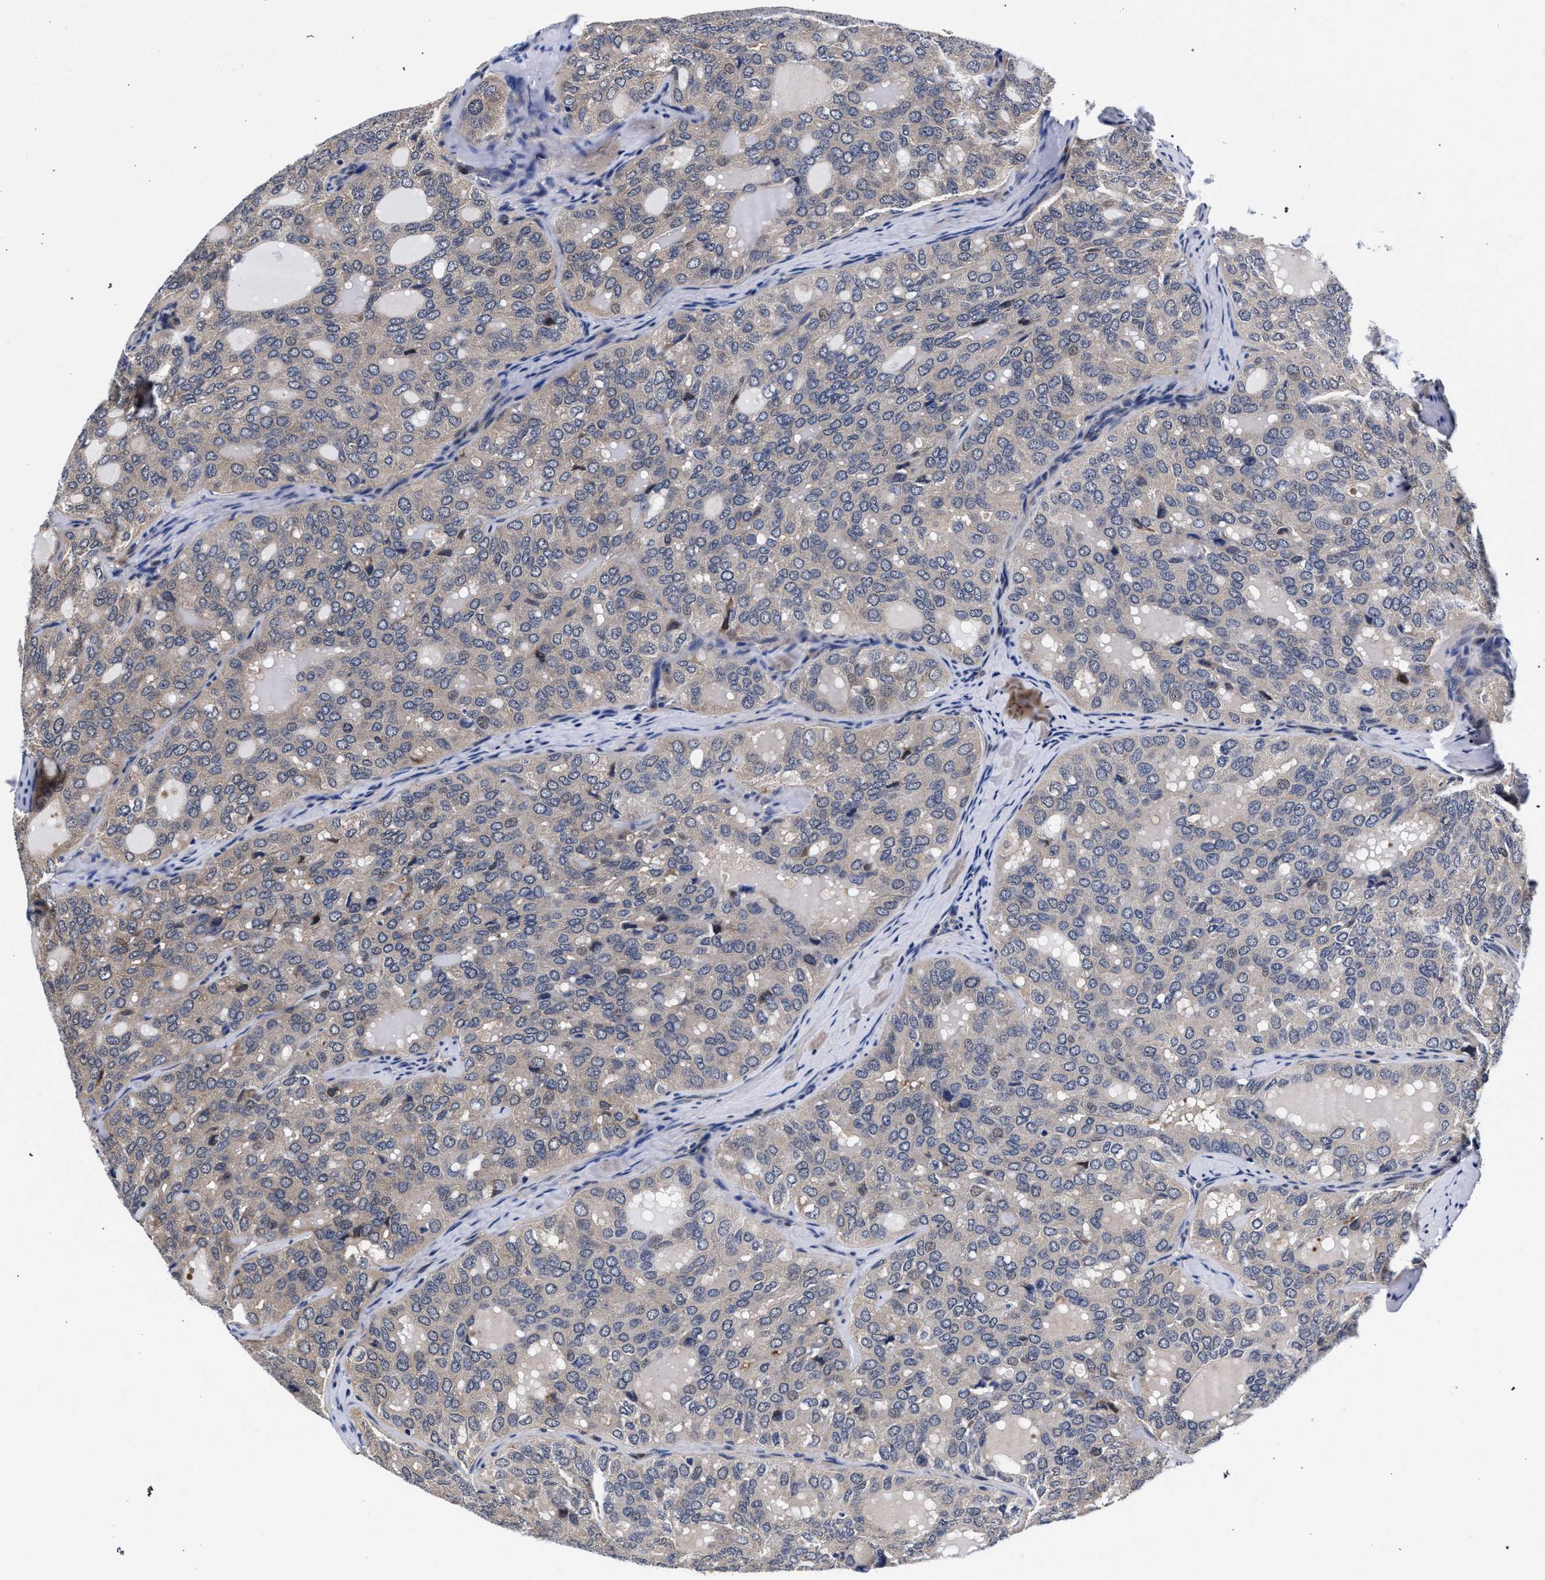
{"staining": {"intensity": "weak", "quantity": "<25%", "location": "cytoplasmic/membranous,nuclear"}, "tissue": "thyroid cancer", "cell_type": "Tumor cells", "image_type": "cancer", "snomed": [{"axis": "morphology", "description": "Follicular adenoma carcinoma, NOS"}, {"axis": "topography", "description": "Thyroid gland"}], "caption": "This is an immunohistochemistry histopathology image of human follicular adenoma carcinoma (thyroid). There is no expression in tumor cells.", "gene": "ZNF462", "patient": {"sex": "male", "age": 75}}